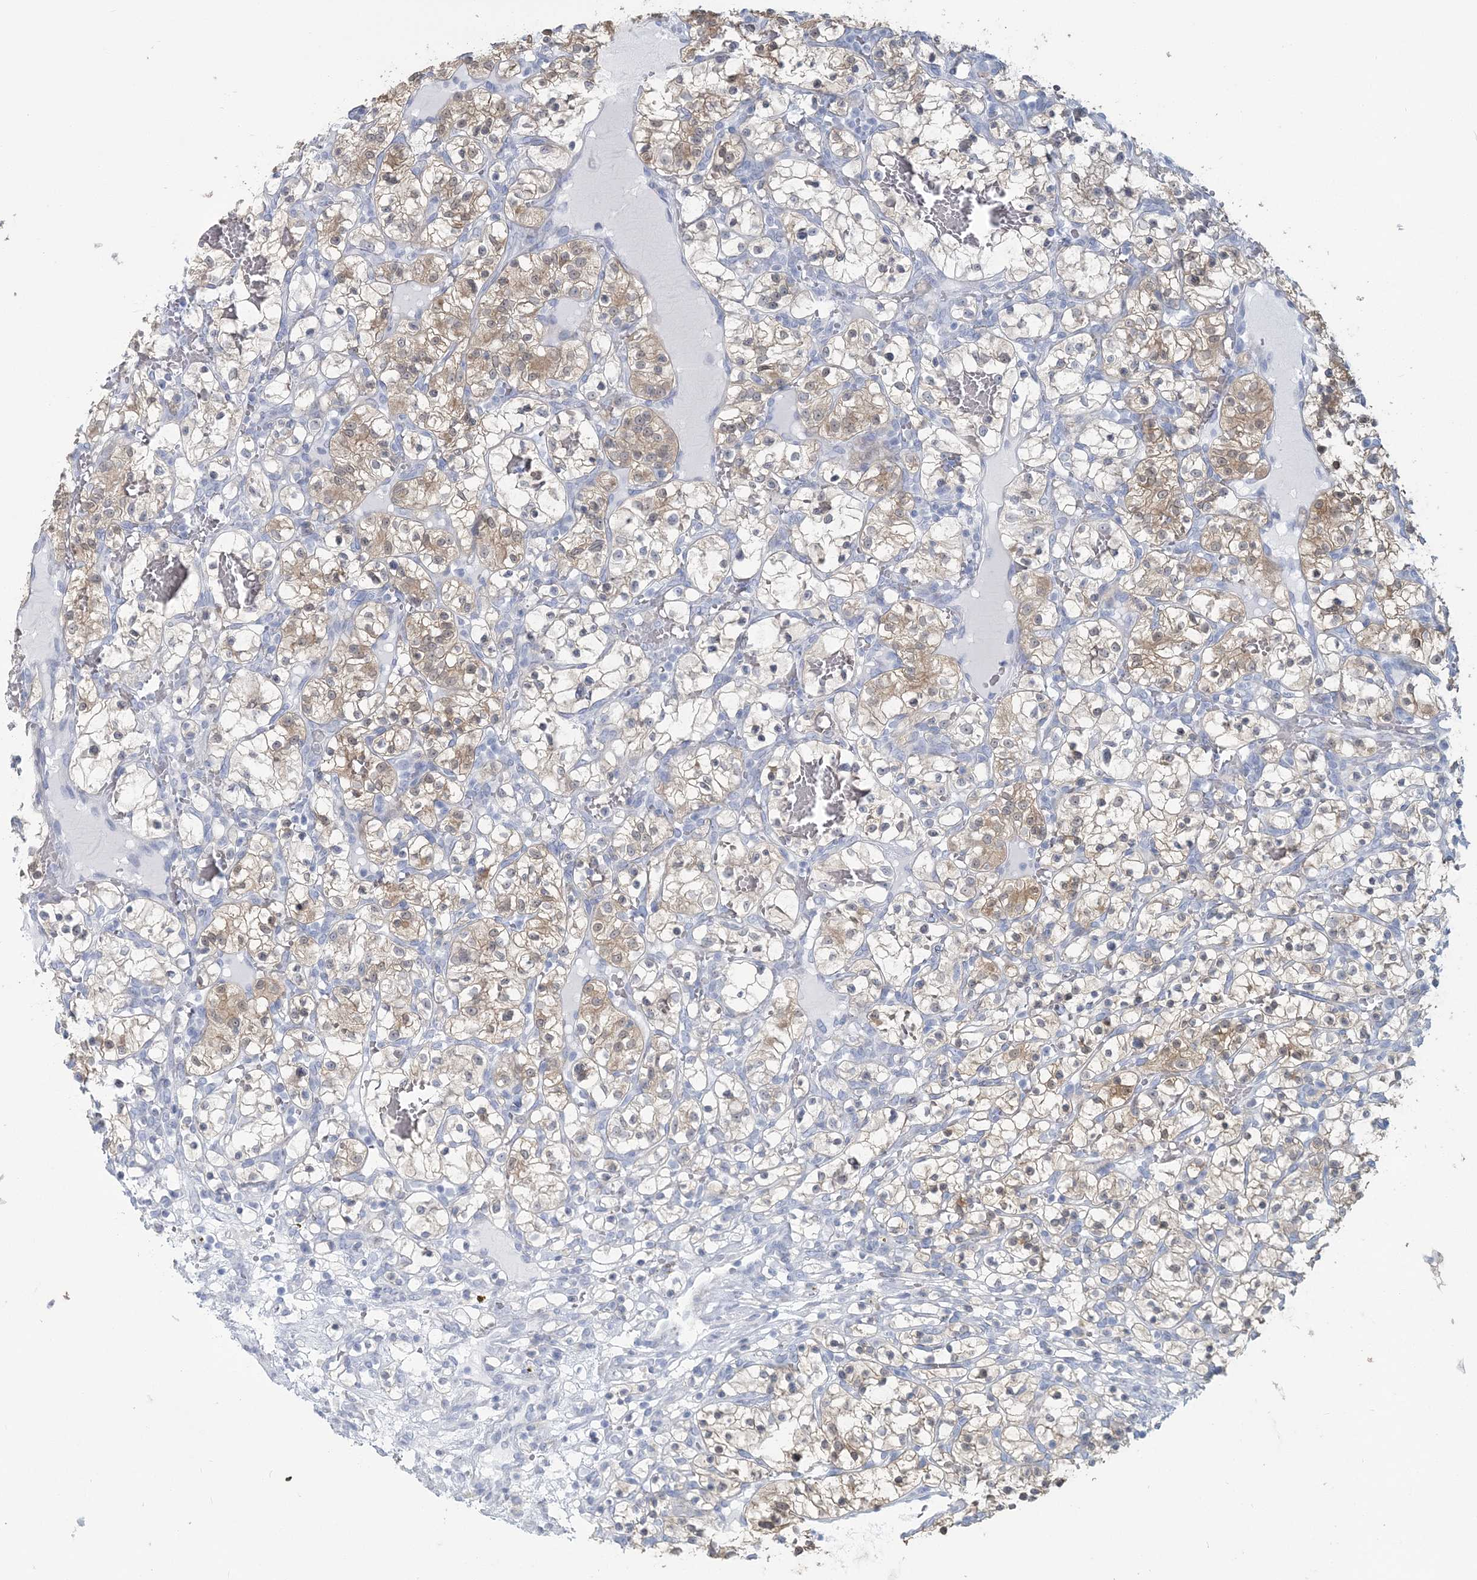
{"staining": {"intensity": "weak", "quantity": "<25%", "location": "cytoplasmic/membranous"}, "tissue": "renal cancer", "cell_type": "Tumor cells", "image_type": "cancer", "snomed": [{"axis": "morphology", "description": "Adenocarcinoma, NOS"}, {"axis": "topography", "description": "Kidney"}], "caption": "IHC histopathology image of neoplastic tissue: renal cancer (adenocarcinoma) stained with DAB (3,3'-diaminobenzidine) shows no significant protein expression in tumor cells. (Stains: DAB (3,3'-diaminobenzidine) immunohistochemistry with hematoxylin counter stain, Microscopy: brightfield microscopy at high magnification).", "gene": "CMBL", "patient": {"sex": "female", "age": 57}}